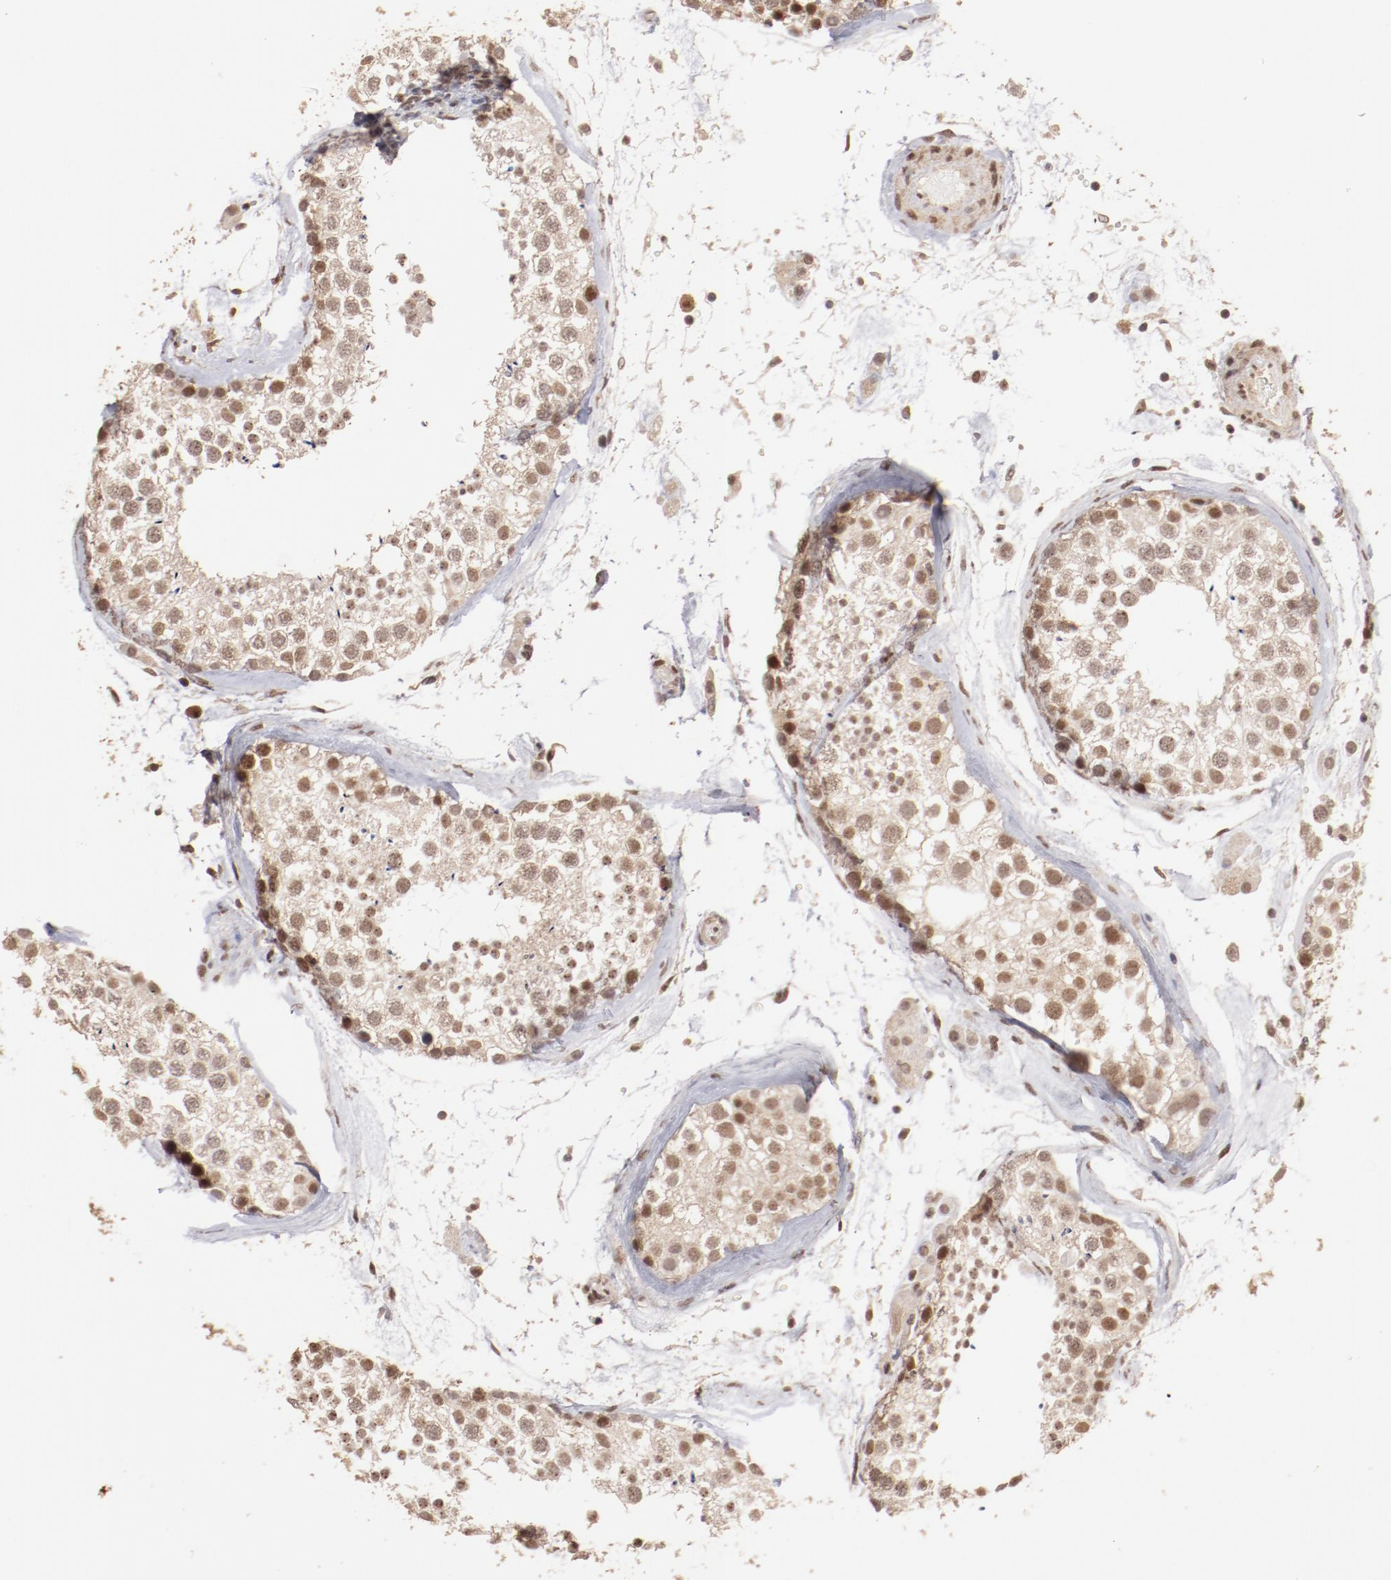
{"staining": {"intensity": "moderate", "quantity": ">75%", "location": "cytoplasmic/membranous,nuclear"}, "tissue": "testis", "cell_type": "Cells in seminiferous ducts", "image_type": "normal", "snomed": [{"axis": "morphology", "description": "Normal tissue, NOS"}, {"axis": "topography", "description": "Testis"}], "caption": "A brown stain labels moderate cytoplasmic/membranous,nuclear staining of a protein in cells in seminiferous ducts of unremarkable human testis.", "gene": "CLOCK", "patient": {"sex": "male", "age": 46}}